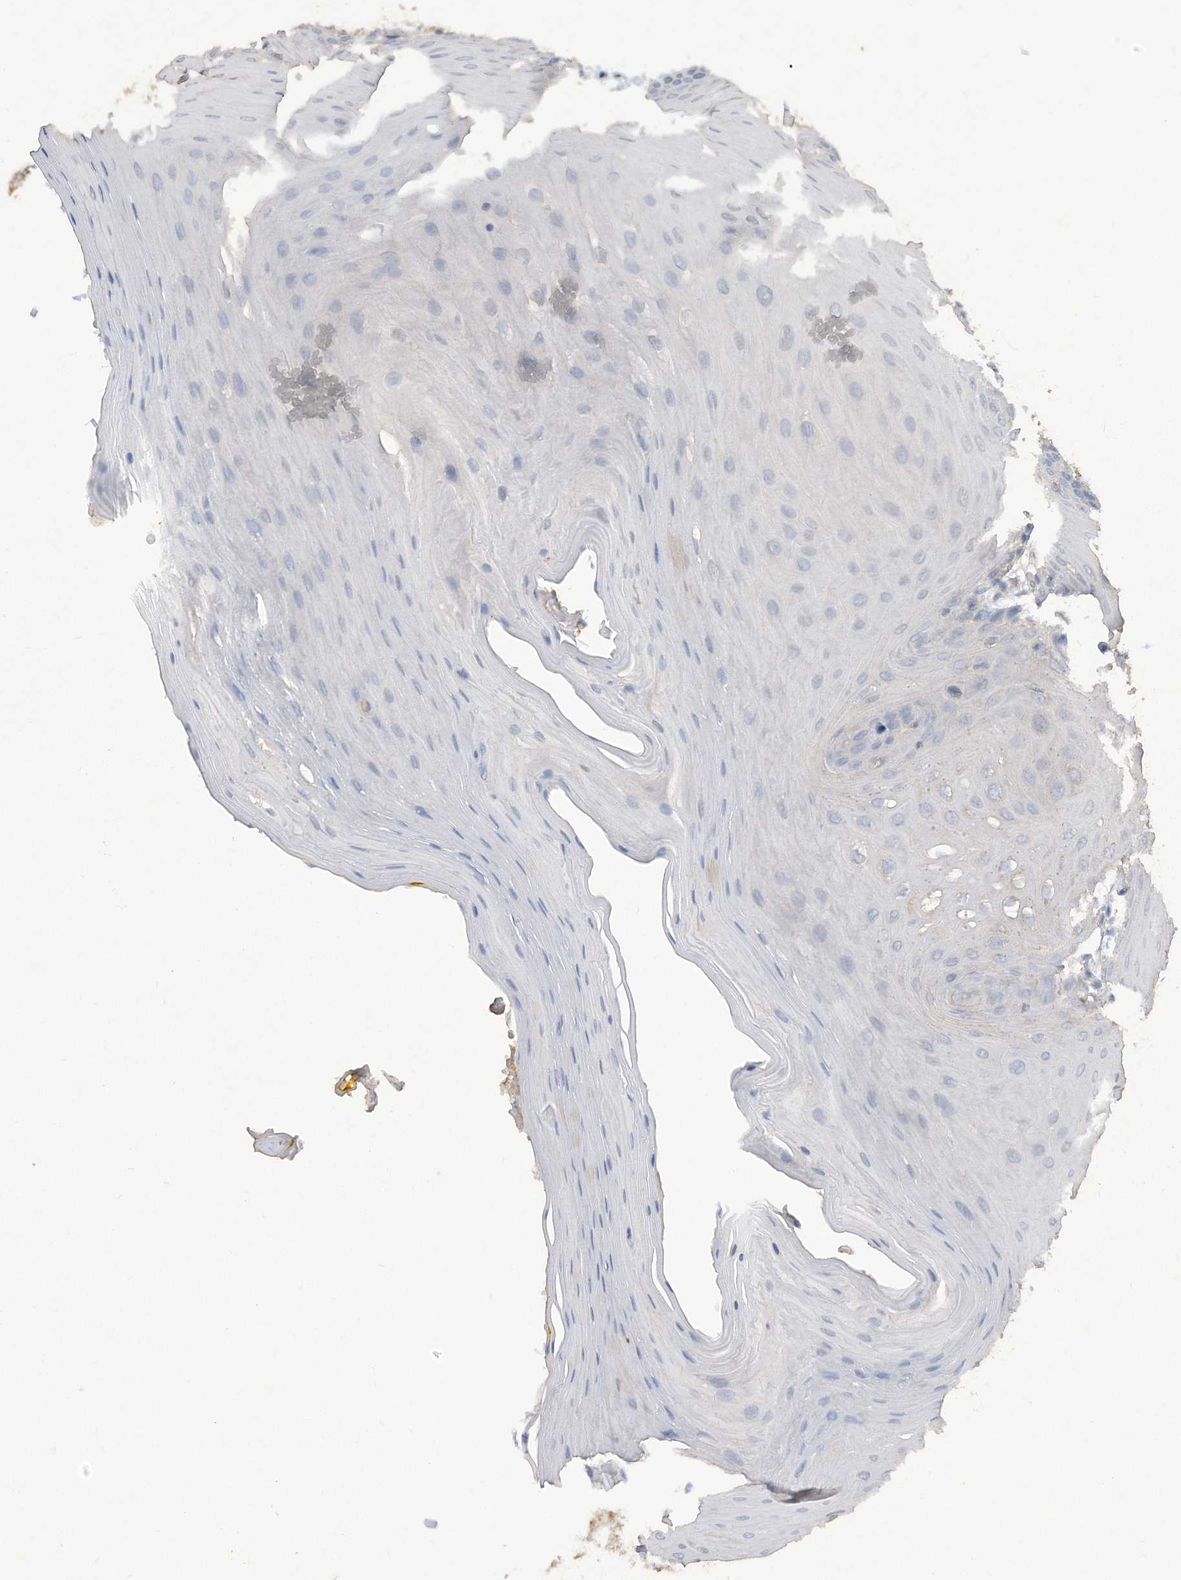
{"staining": {"intensity": "negative", "quantity": "none", "location": "none"}, "tissue": "oral mucosa", "cell_type": "Squamous epithelial cells", "image_type": "normal", "snomed": [{"axis": "morphology", "description": "Normal tissue, NOS"}, {"axis": "morphology", "description": "Squamous cell carcinoma, NOS"}, {"axis": "topography", "description": "Skeletal muscle"}, {"axis": "topography", "description": "Oral tissue"}, {"axis": "topography", "description": "Salivary gland"}, {"axis": "topography", "description": "Head-Neck"}], "caption": "The IHC image has no significant expression in squamous epithelial cells of oral mucosa. (DAB (3,3'-diaminobenzidine) immunohistochemistry (IHC) with hematoxylin counter stain).", "gene": "HAS3", "patient": {"sex": "male", "age": 54}}